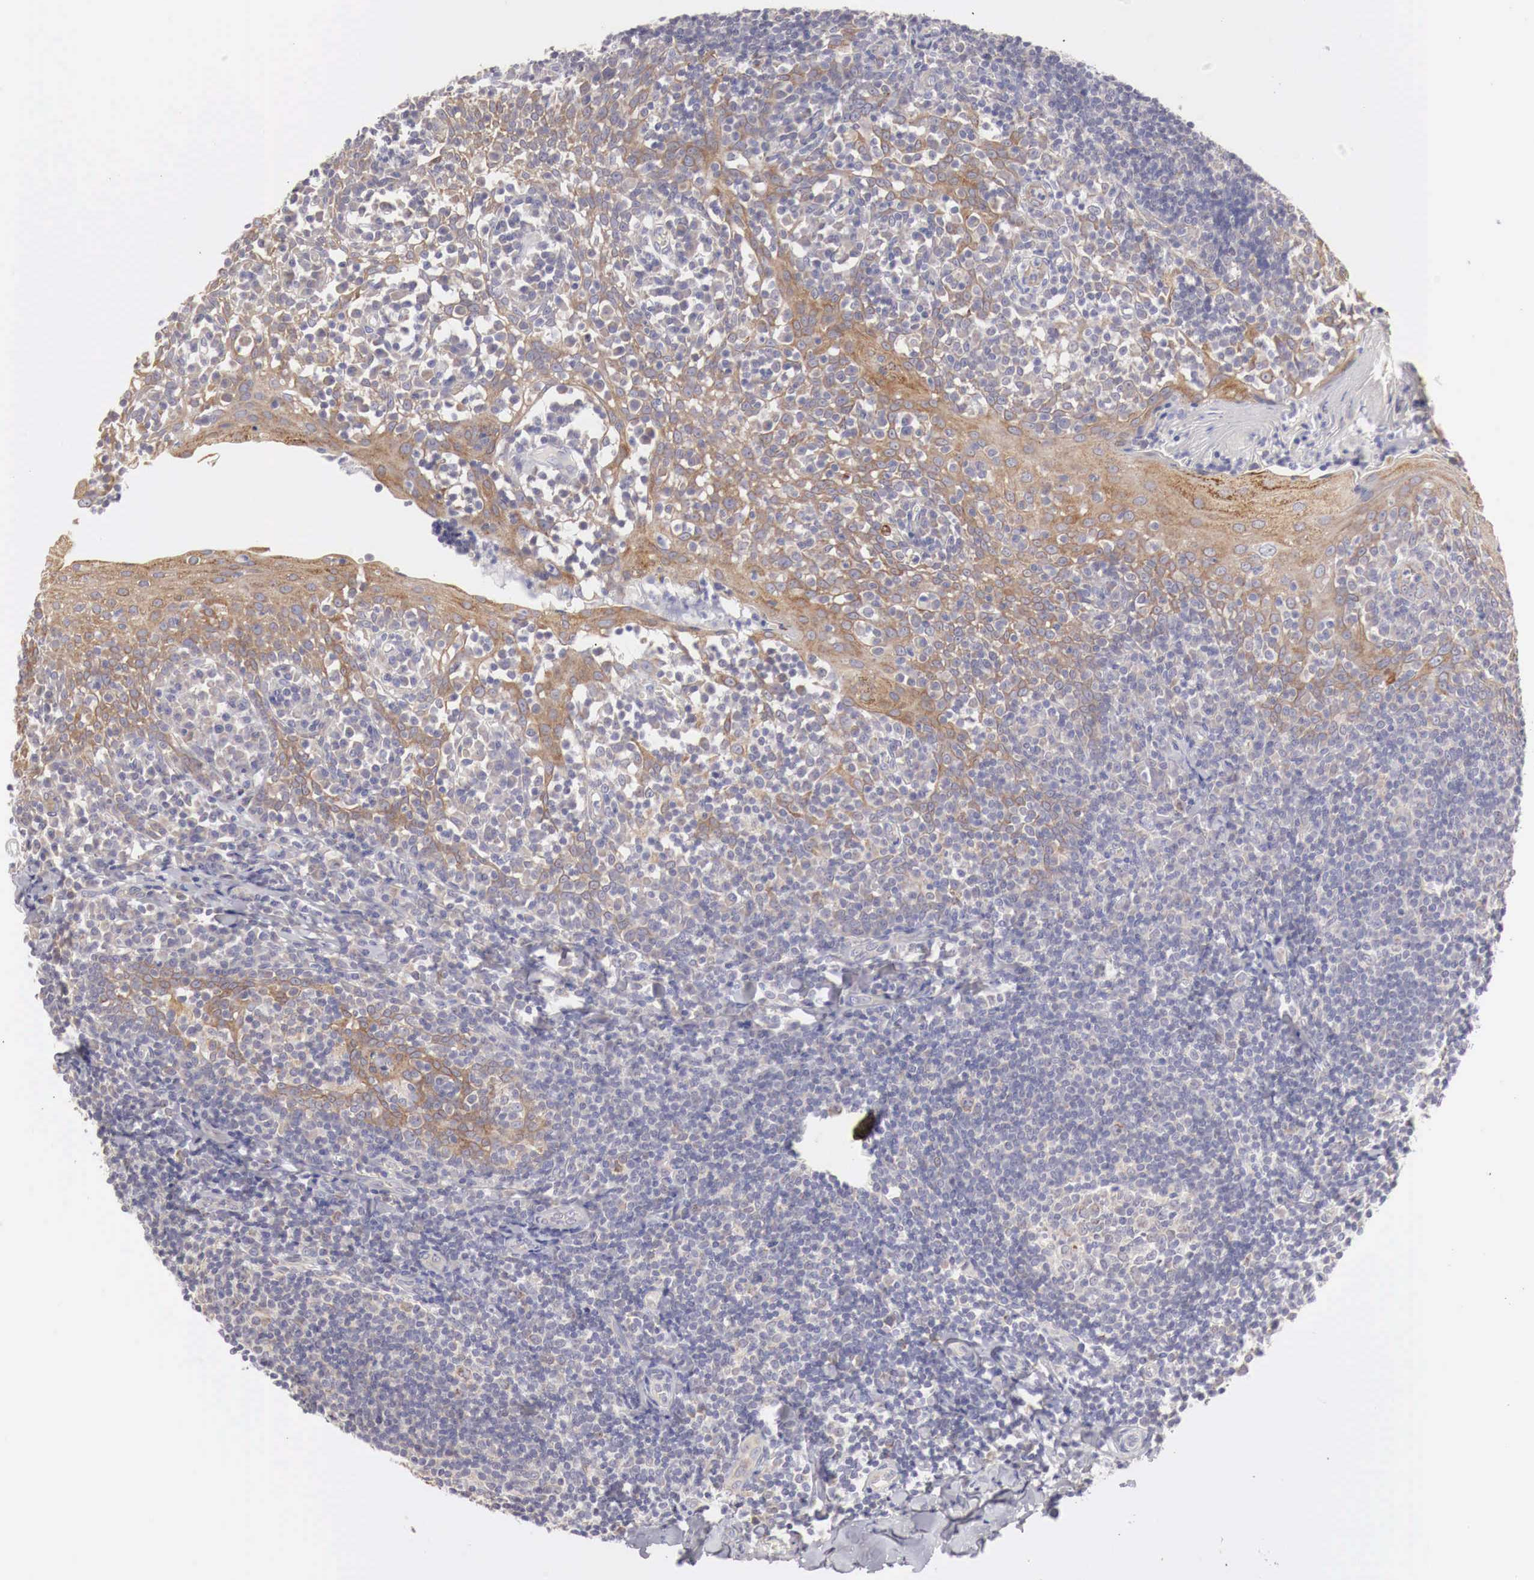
{"staining": {"intensity": "negative", "quantity": "none", "location": "none"}, "tissue": "tonsil", "cell_type": "Germinal center cells", "image_type": "normal", "snomed": [{"axis": "morphology", "description": "Normal tissue, NOS"}, {"axis": "topography", "description": "Tonsil"}], "caption": "High power microscopy micrograph of an immunohistochemistry photomicrograph of unremarkable tonsil, revealing no significant positivity in germinal center cells.", "gene": "NSDHL", "patient": {"sex": "female", "age": 41}}